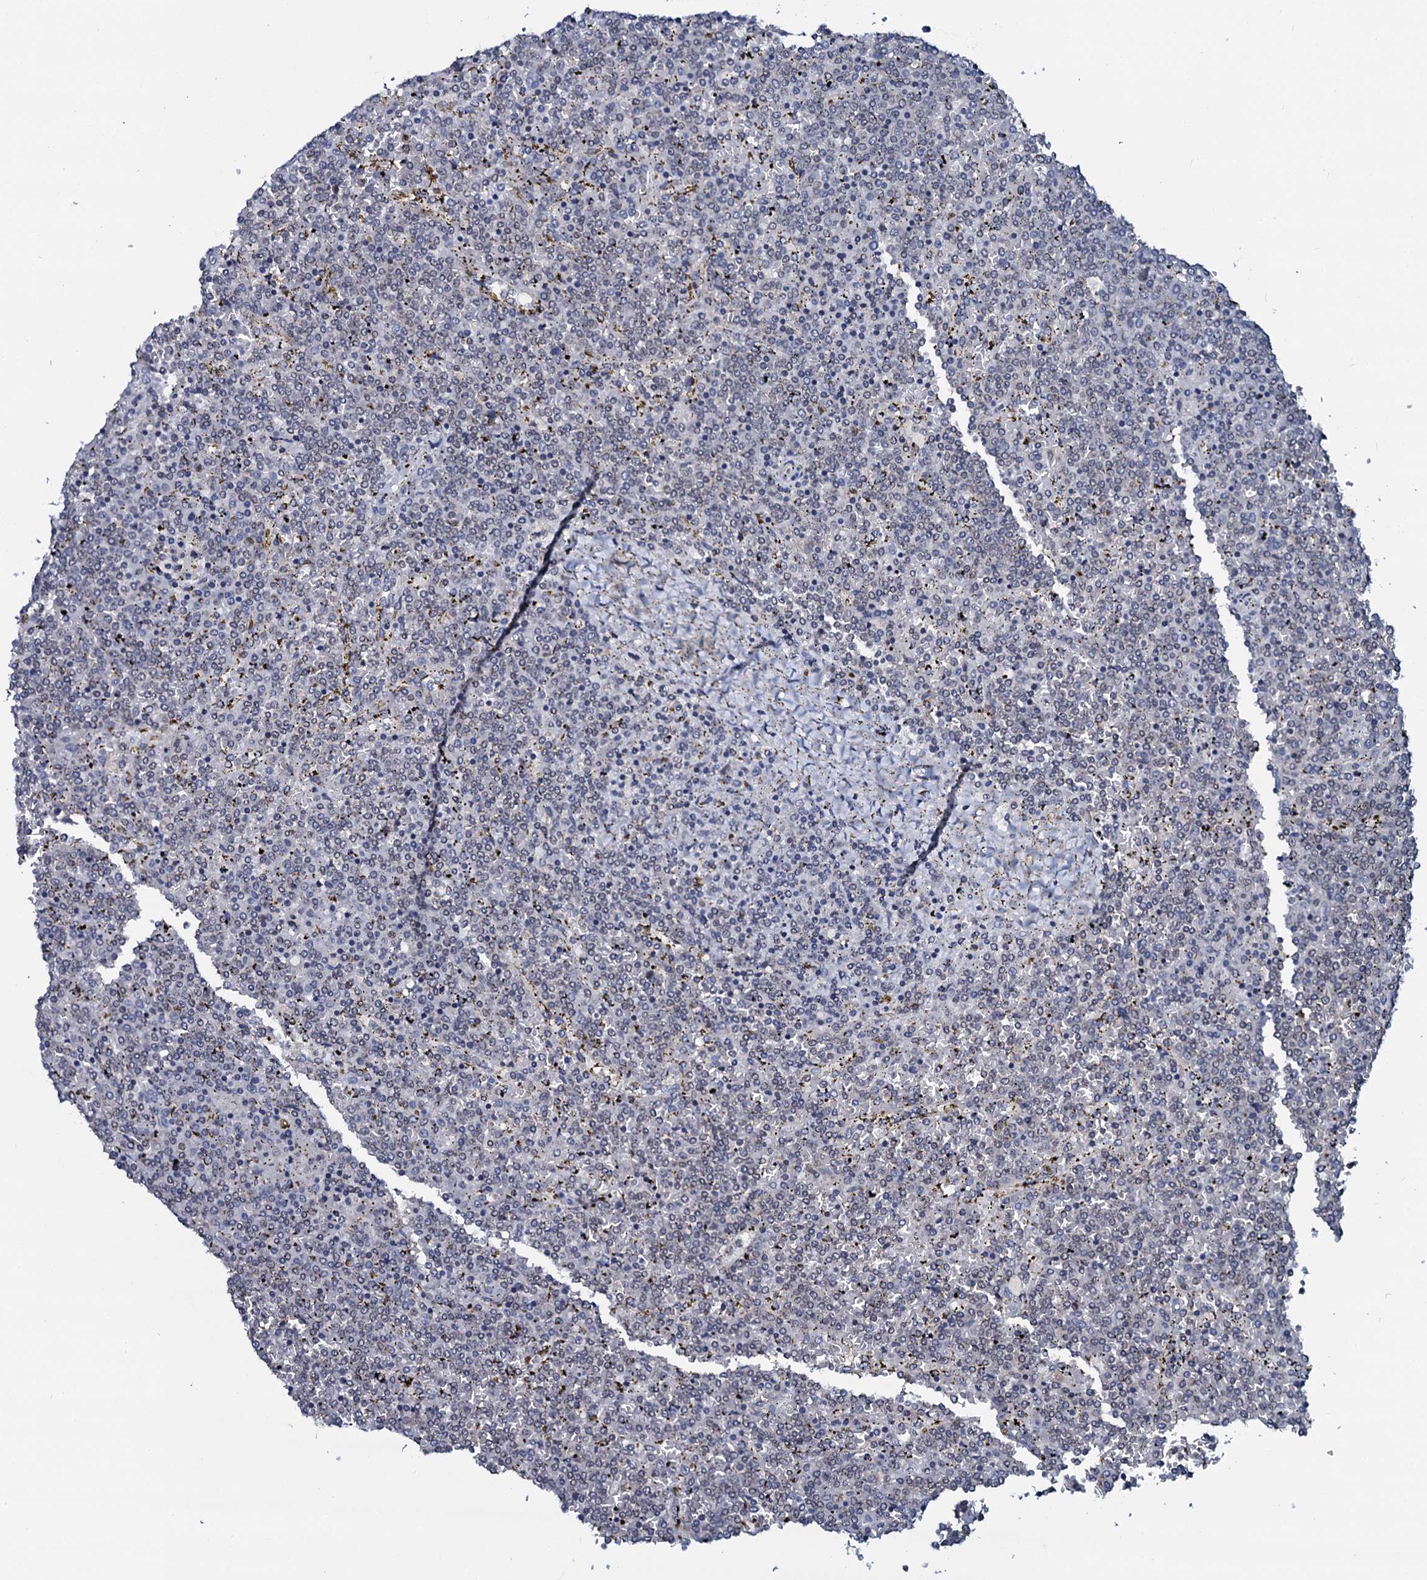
{"staining": {"intensity": "negative", "quantity": "none", "location": "none"}, "tissue": "lymphoma", "cell_type": "Tumor cells", "image_type": "cancer", "snomed": [{"axis": "morphology", "description": "Malignant lymphoma, non-Hodgkin's type, Low grade"}, {"axis": "topography", "description": "Spleen"}], "caption": "Low-grade malignant lymphoma, non-Hodgkin's type was stained to show a protein in brown. There is no significant expression in tumor cells.", "gene": "SNTA1", "patient": {"sex": "female", "age": 19}}